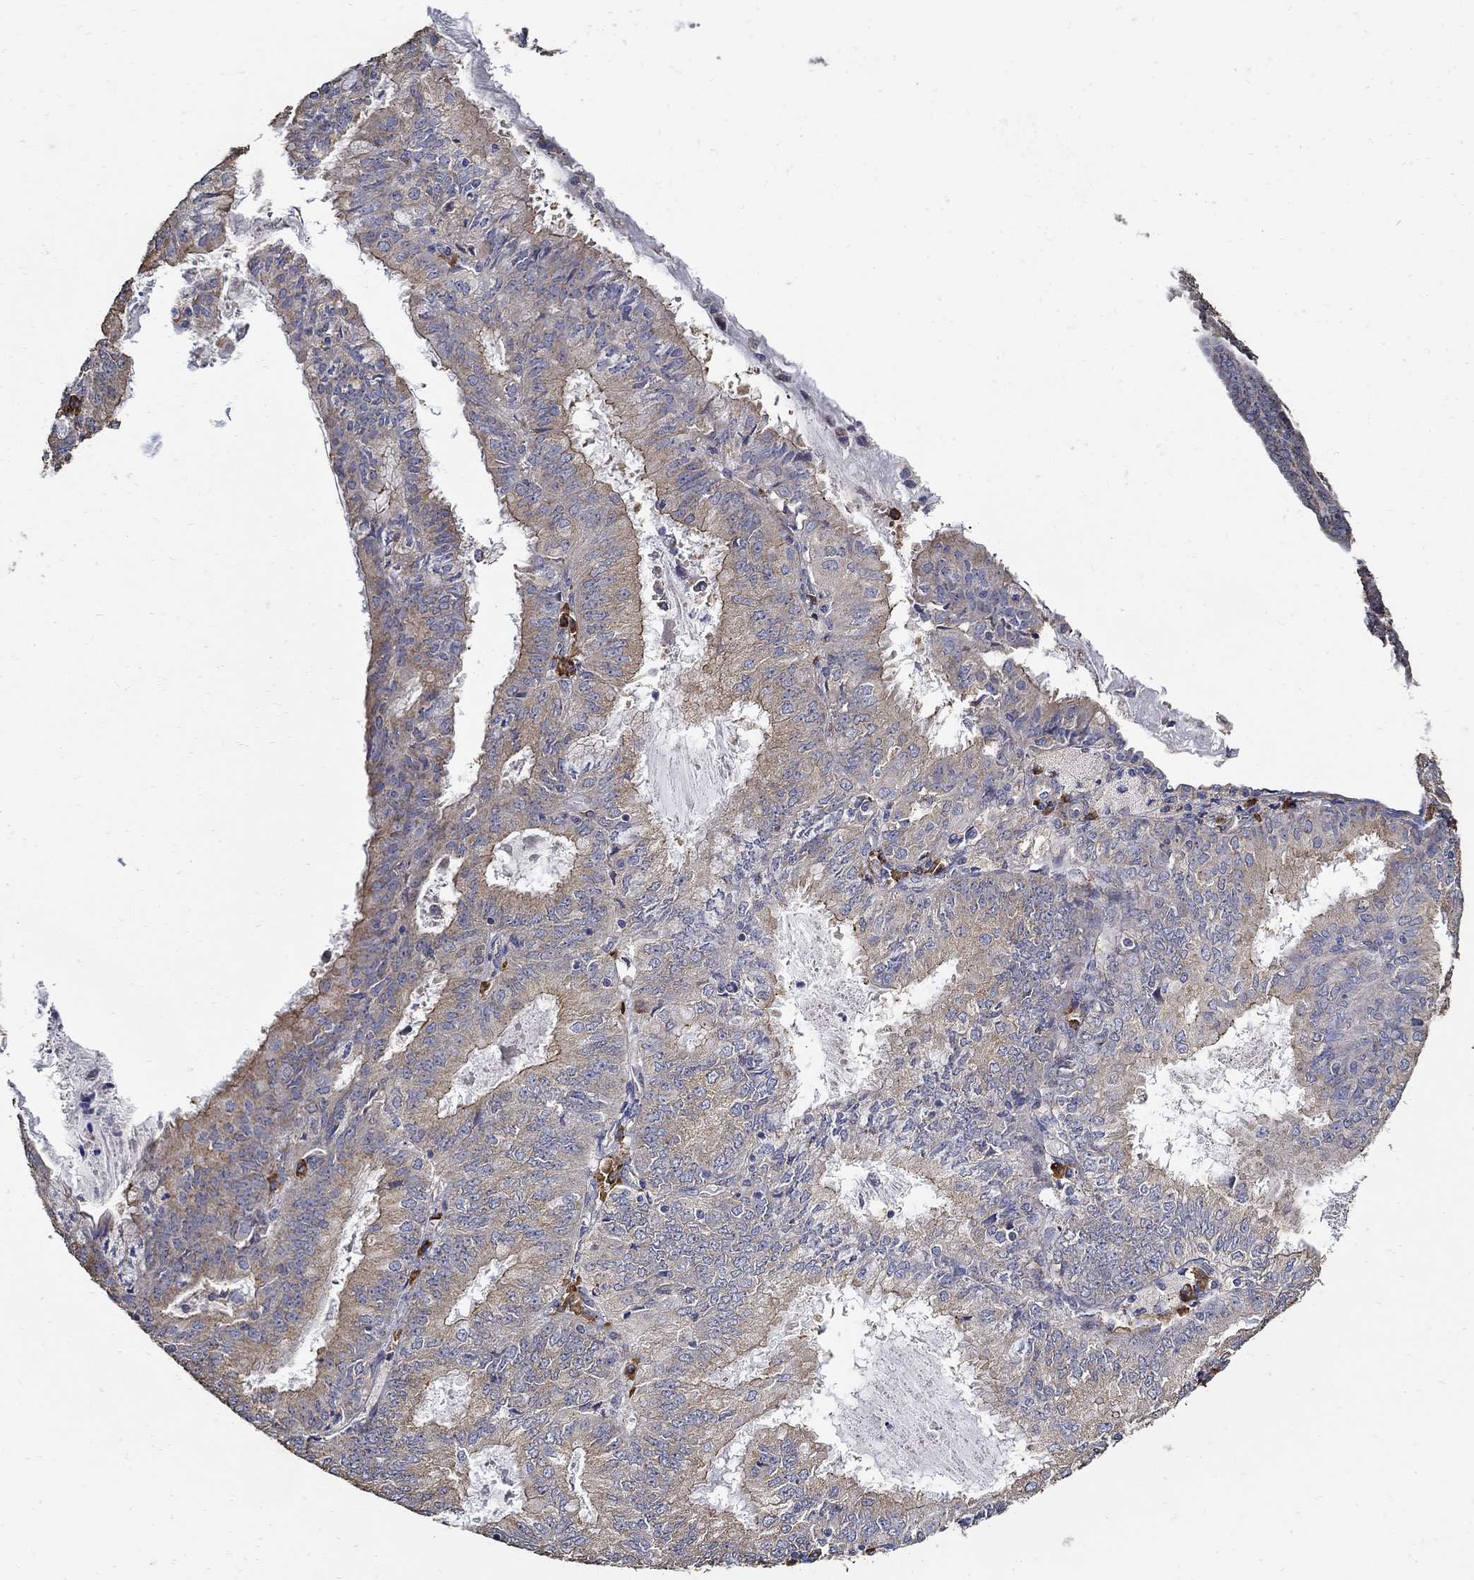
{"staining": {"intensity": "moderate", "quantity": "<25%", "location": "cytoplasmic/membranous"}, "tissue": "endometrial cancer", "cell_type": "Tumor cells", "image_type": "cancer", "snomed": [{"axis": "morphology", "description": "Adenocarcinoma, NOS"}, {"axis": "topography", "description": "Endometrium"}], "caption": "Immunohistochemistry (DAB (3,3'-diaminobenzidine)) staining of human endometrial cancer reveals moderate cytoplasmic/membranous protein expression in about <25% of tumor cells. Nuclei are stained in blue.", "gene": "EMILIN3", "patient": {"sex": "female", "age": 57}}